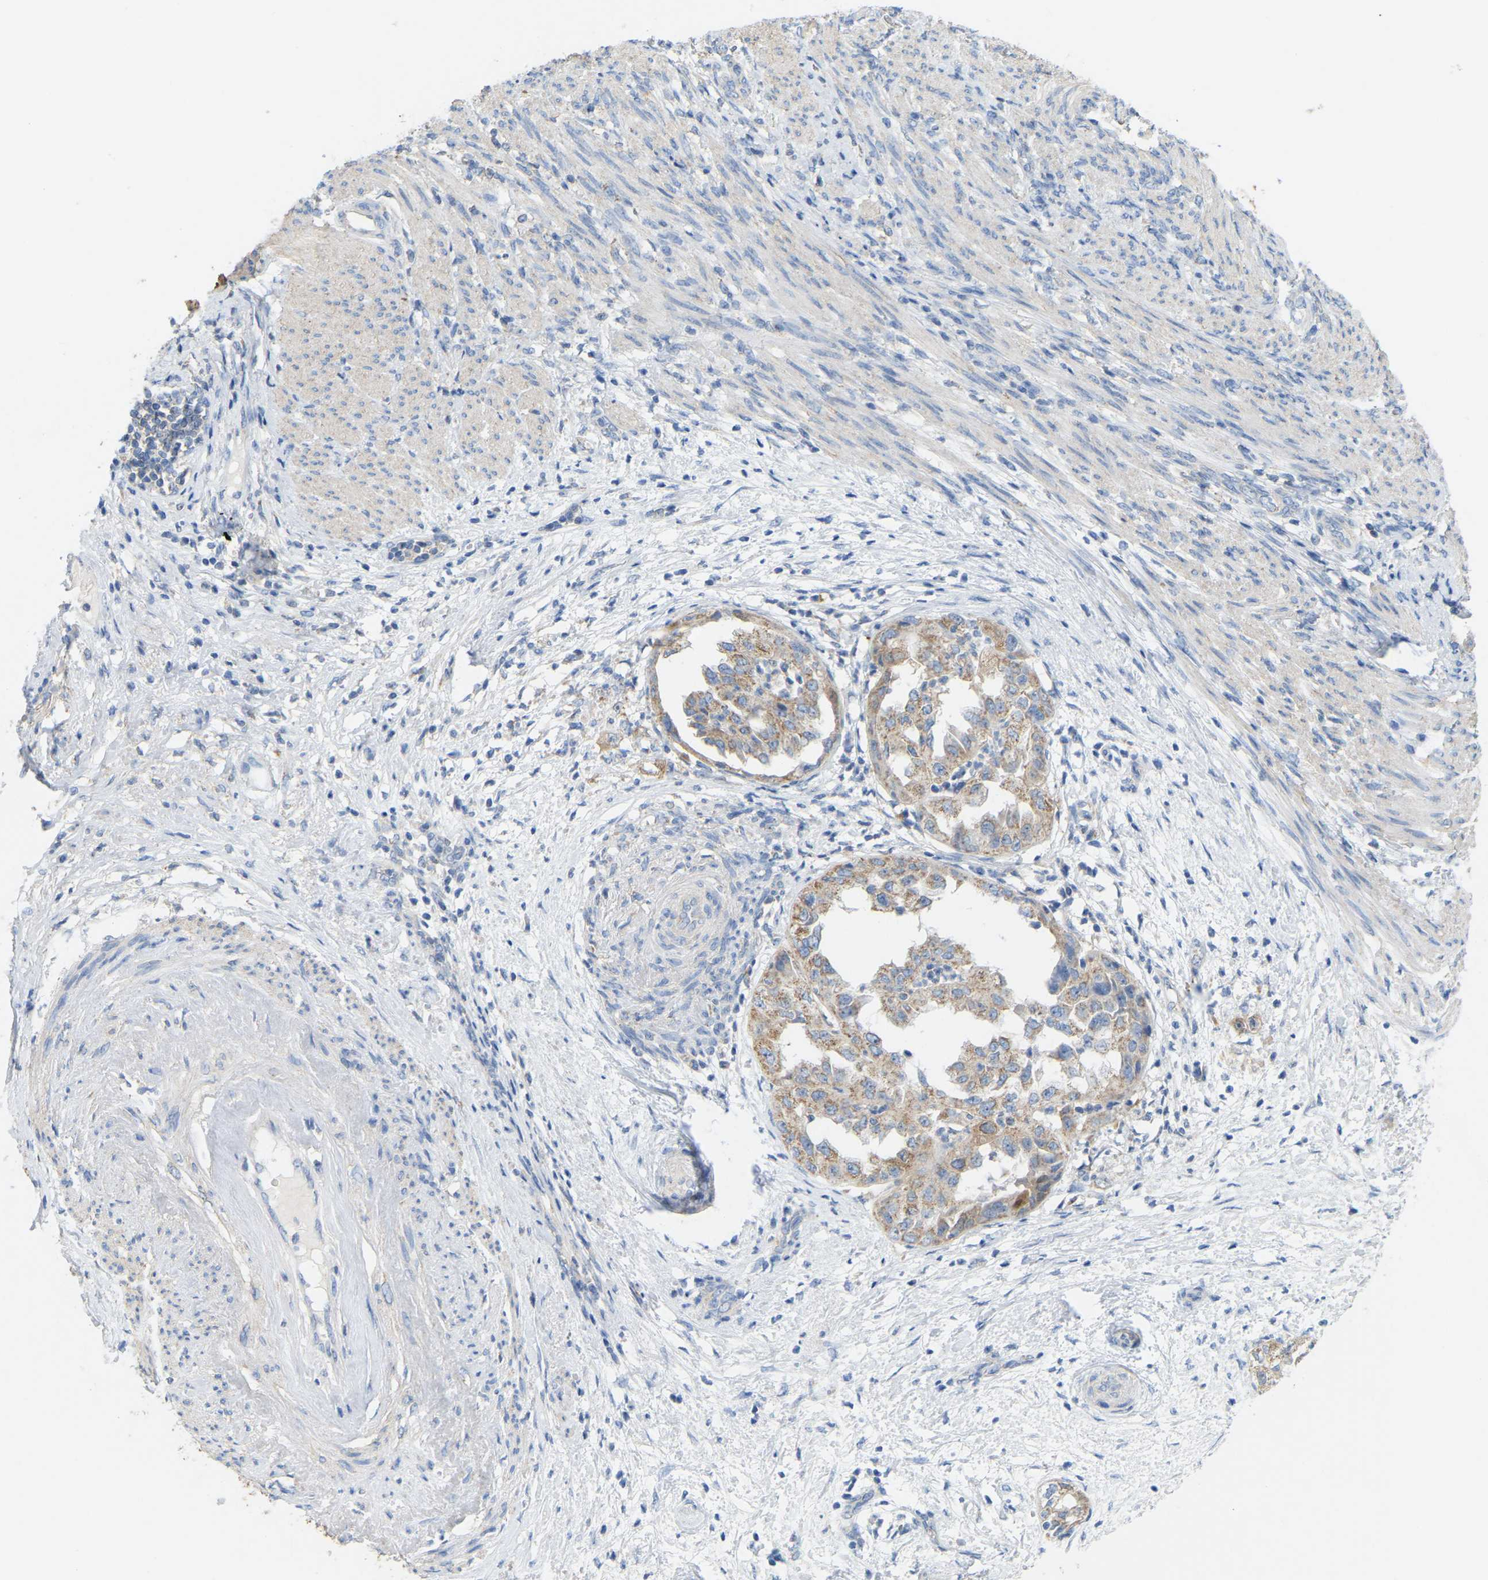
{"staining": {"intensity": "weak", "quantity": ">75%", "location": "cytoplasmic/membranous"}, "tissue": "endometrial cancer", "cell_type": "Tumor cells", "image_type": "cancer", "snomed": [{"axis": "morphology", "description": "Adenocarcinoma, NOS"}, {"axis": "topography", "description": "Endometrium"}], "caption": "There is low levels of weak cytoplasmic/membranous staining in tumor cells of adenocarcinoma (endometrial), as demonstrated by immunohistochemical staining (brown color).", "gene": "SERPINB5", "patient": {"sex": "female", "age": 85}}